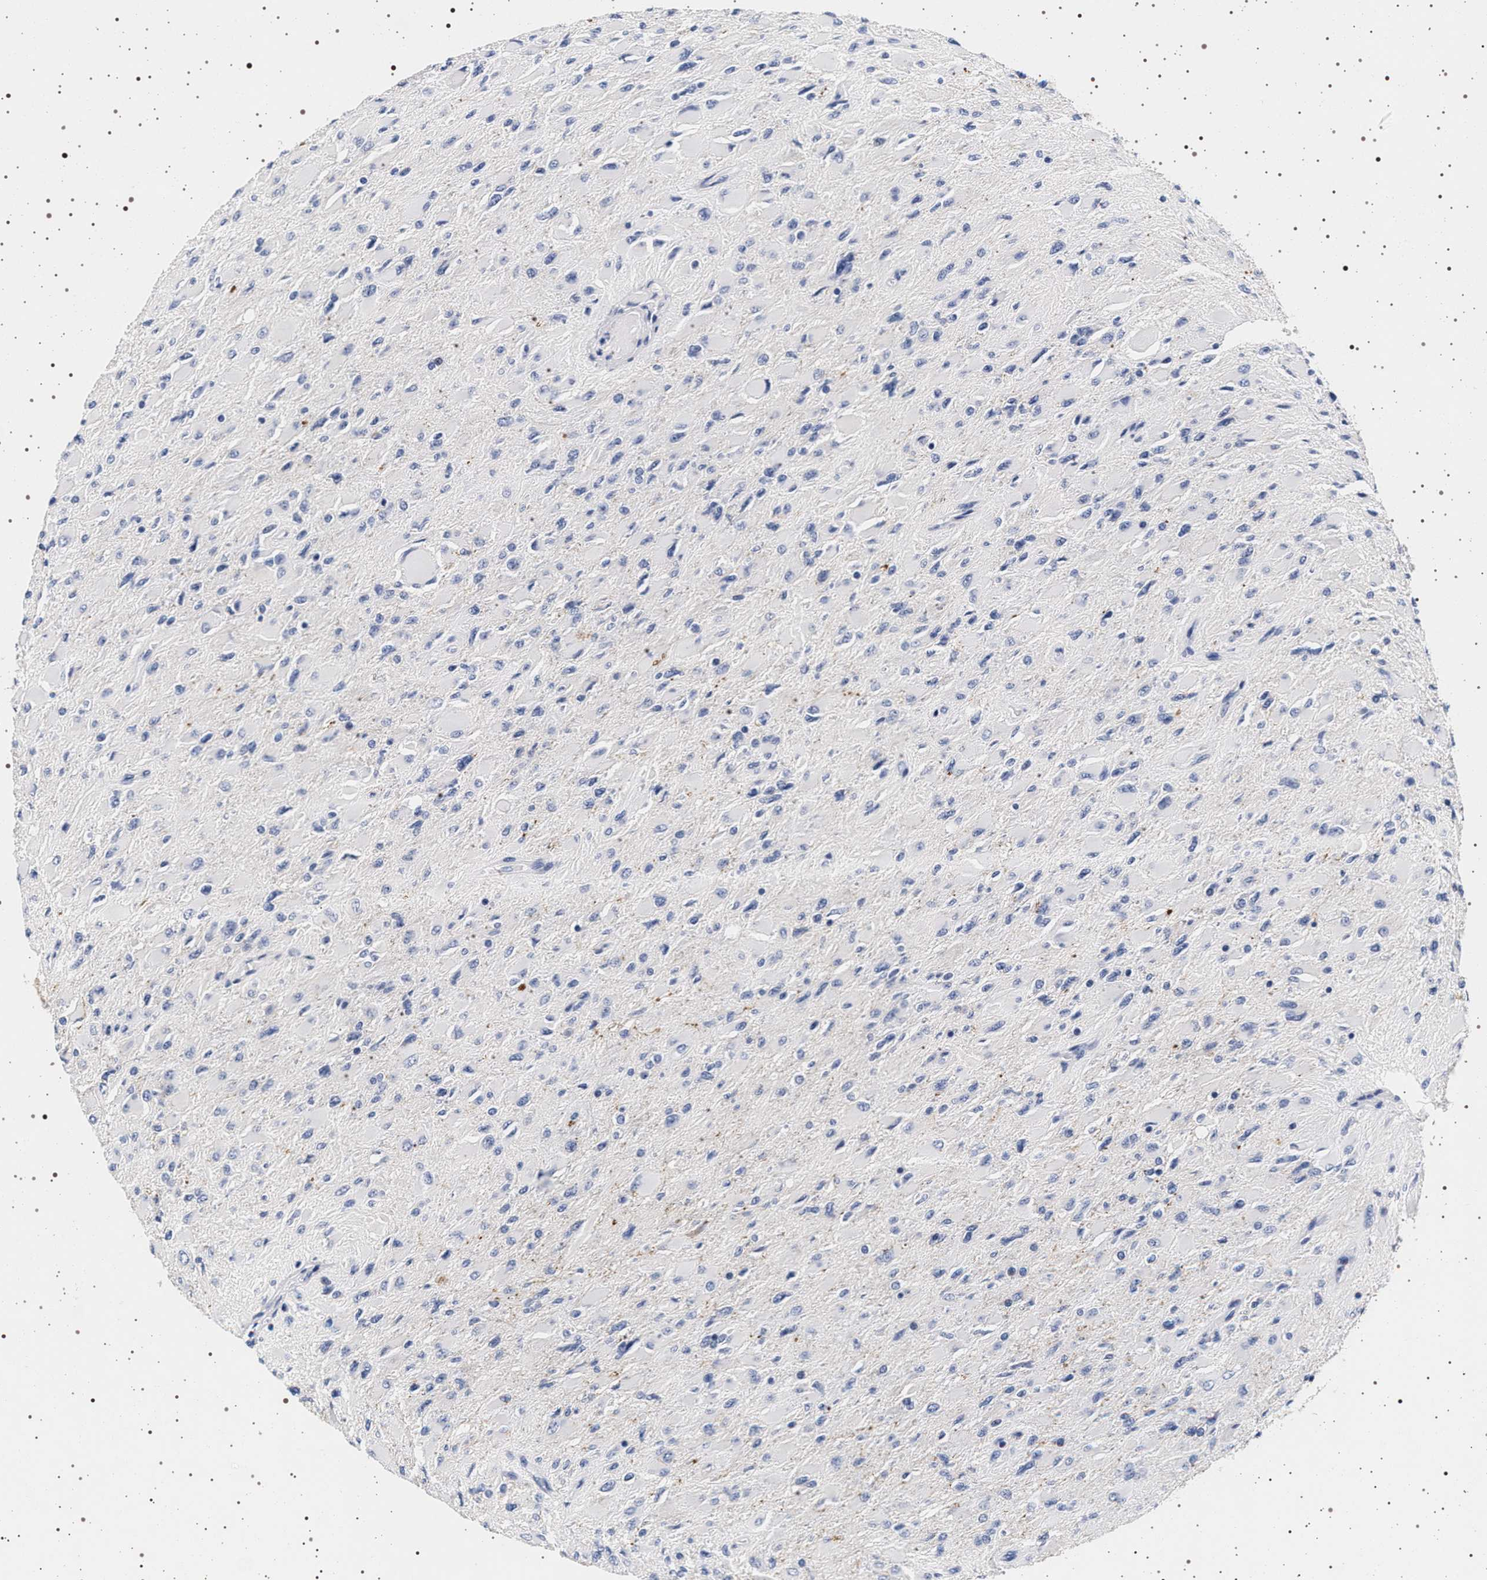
{"staining": {"intensity": "negative", "quantity": "none", "location": "none"}, "tissue": "glioma", "cell_type": "Tumor cells", "image_type": "cancer", "snomed": [{"axis": "morphology", "description": "Glioma, malignant, High grade"}, {"axis": "topography", "description": "Cerebral cortex"}], "caption": "Malignant glioma (high-grade) stained for a protein using IHC displays no staining tumor cells.", "gene": "SYN1", "patient": {"sex": "female", "age": 36}}